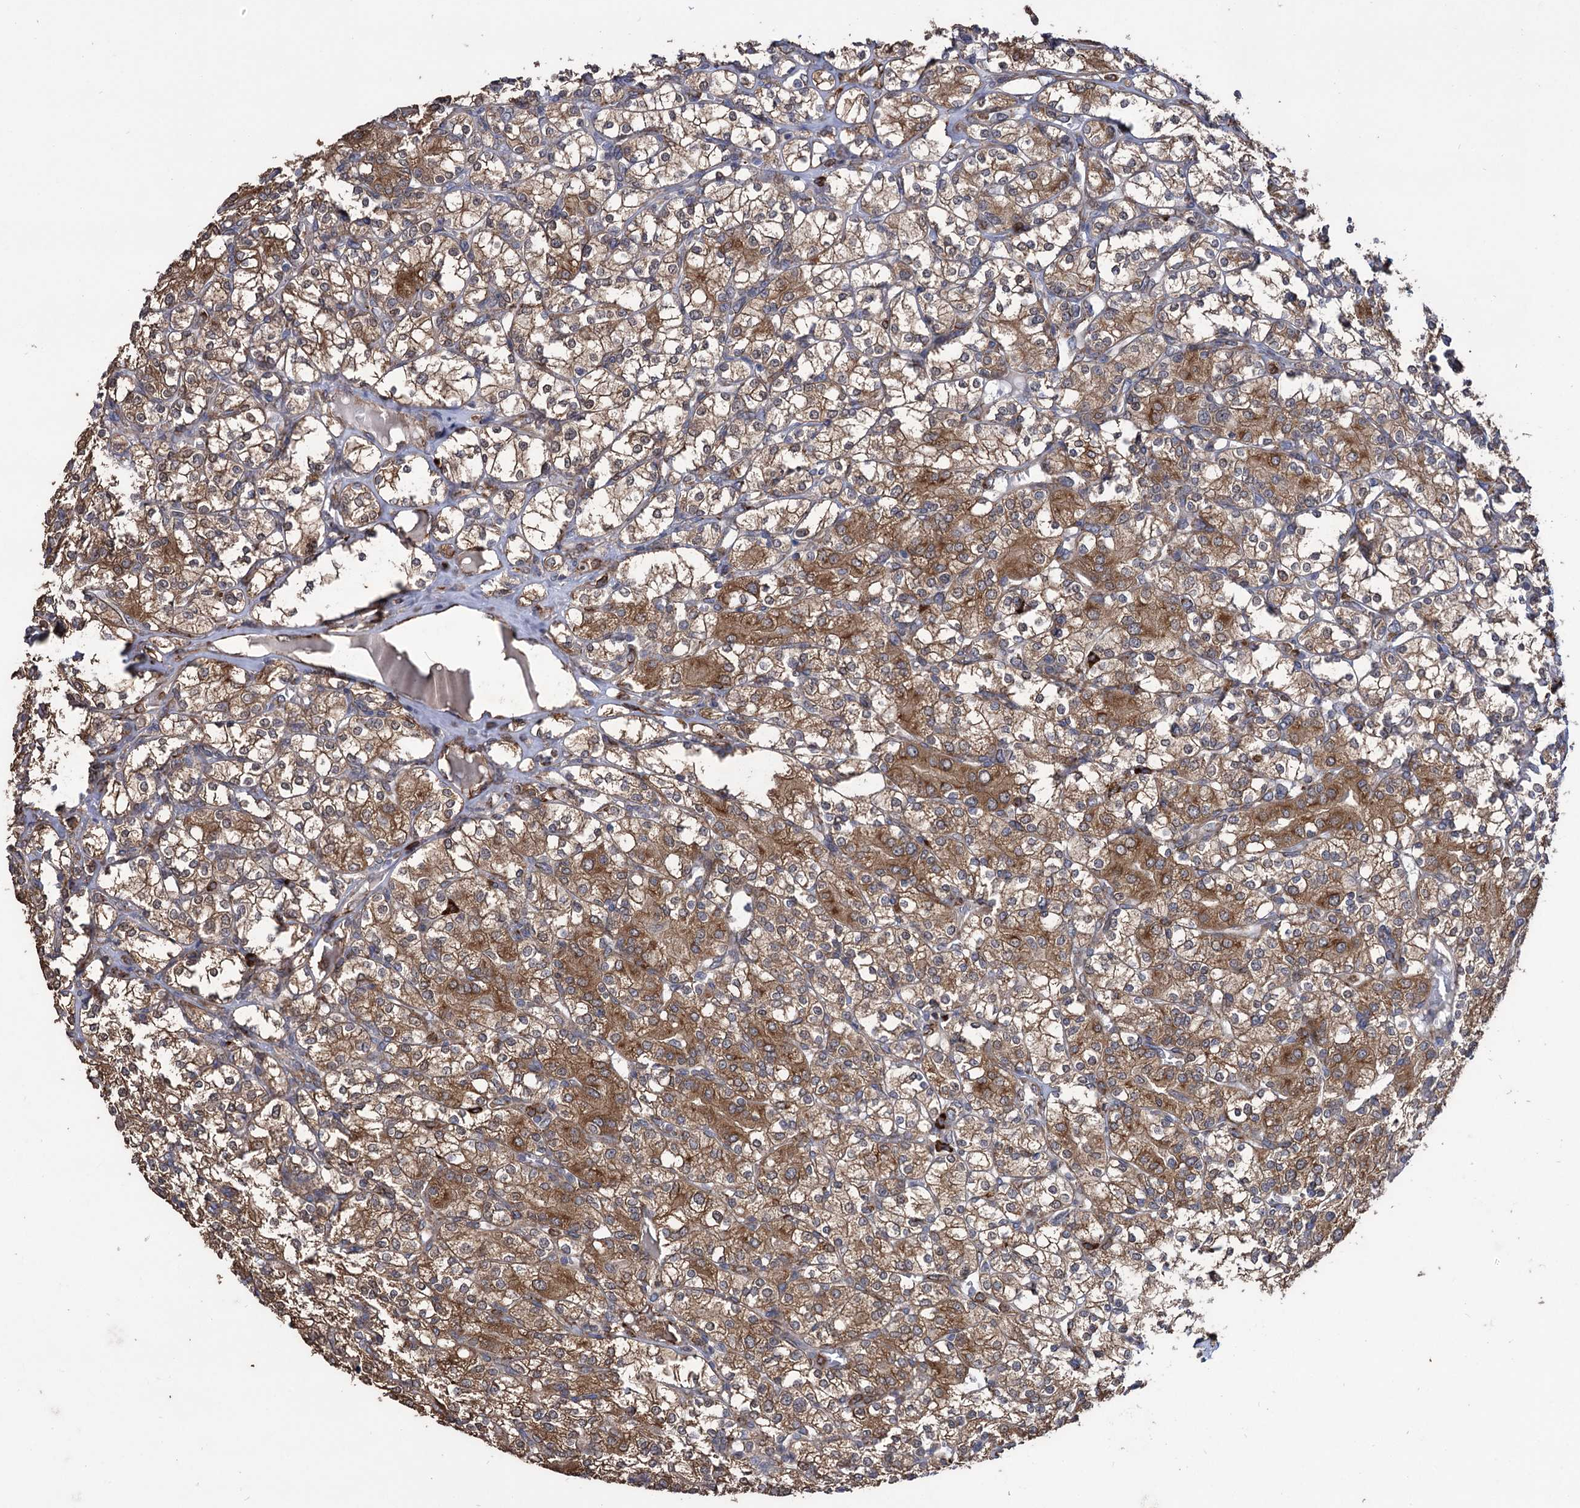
{"staining": {"intensity": "moderate", "quantity": ">75%", "location": "cytoplasmic/membranous"}, "tissue": "renal cancer", "cell_type": "Tumor cells", "image_type": "cancer", "snomed": [{"axis": "morphology", "description": "Adenocarcinoma, NOS"}, {"axis": "topography", "description": "Kidney"}], "caption": "DAB immunohistochemical staining of renal adenocarcinoma displays moderate cytoplasmic/membranous protein positivity in about >75% of tumor cells. The staining was performed using DAB, with brown indicating positive protein expression. Nuclei are stained blue with hematoxylin.", "gene": "CDAN1", "patient": {"sex": "male", "age": 77}}